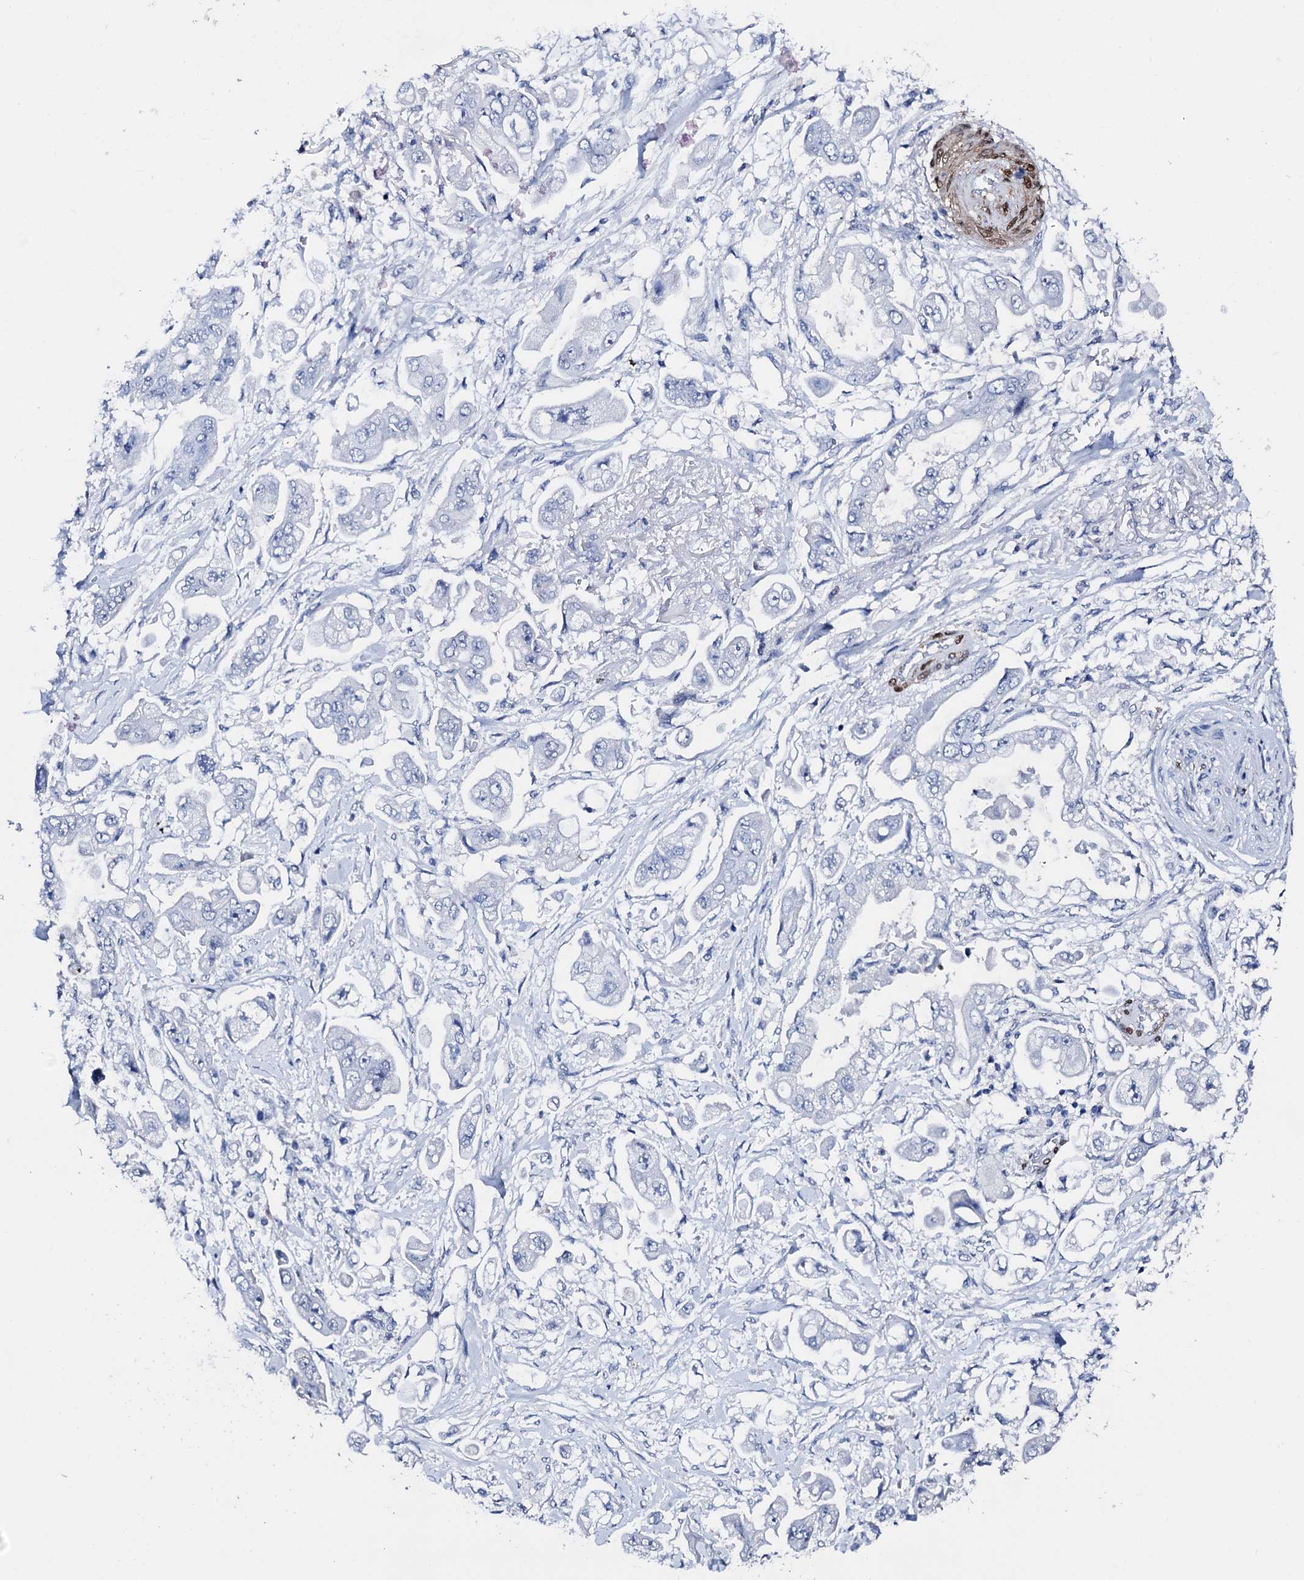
{"staining": {"intensity": "negative", "quantity": "none", "location": "none"}, "tissue": "stomach cancer", "cell_type": "Tumor cells", "image_type": "cancer", "snomed": [{"axis": "morphology", "description": "Adenocarcinoma, NOS"}, {"axis": "topography", "description": "Stomach"}], "caption": "IHC photomicrograph of human adenocarcinoma (stomach) stained for a protein (brown), which reveals no staining in tumor cells. The staining is performed using DAB (3,3'-diaminobenzidine) brown chromogen with nuclei counter-stained in using hematoxylin.", "gene": "NRIP2", "patient": {"sex": "male", "age": 62}}